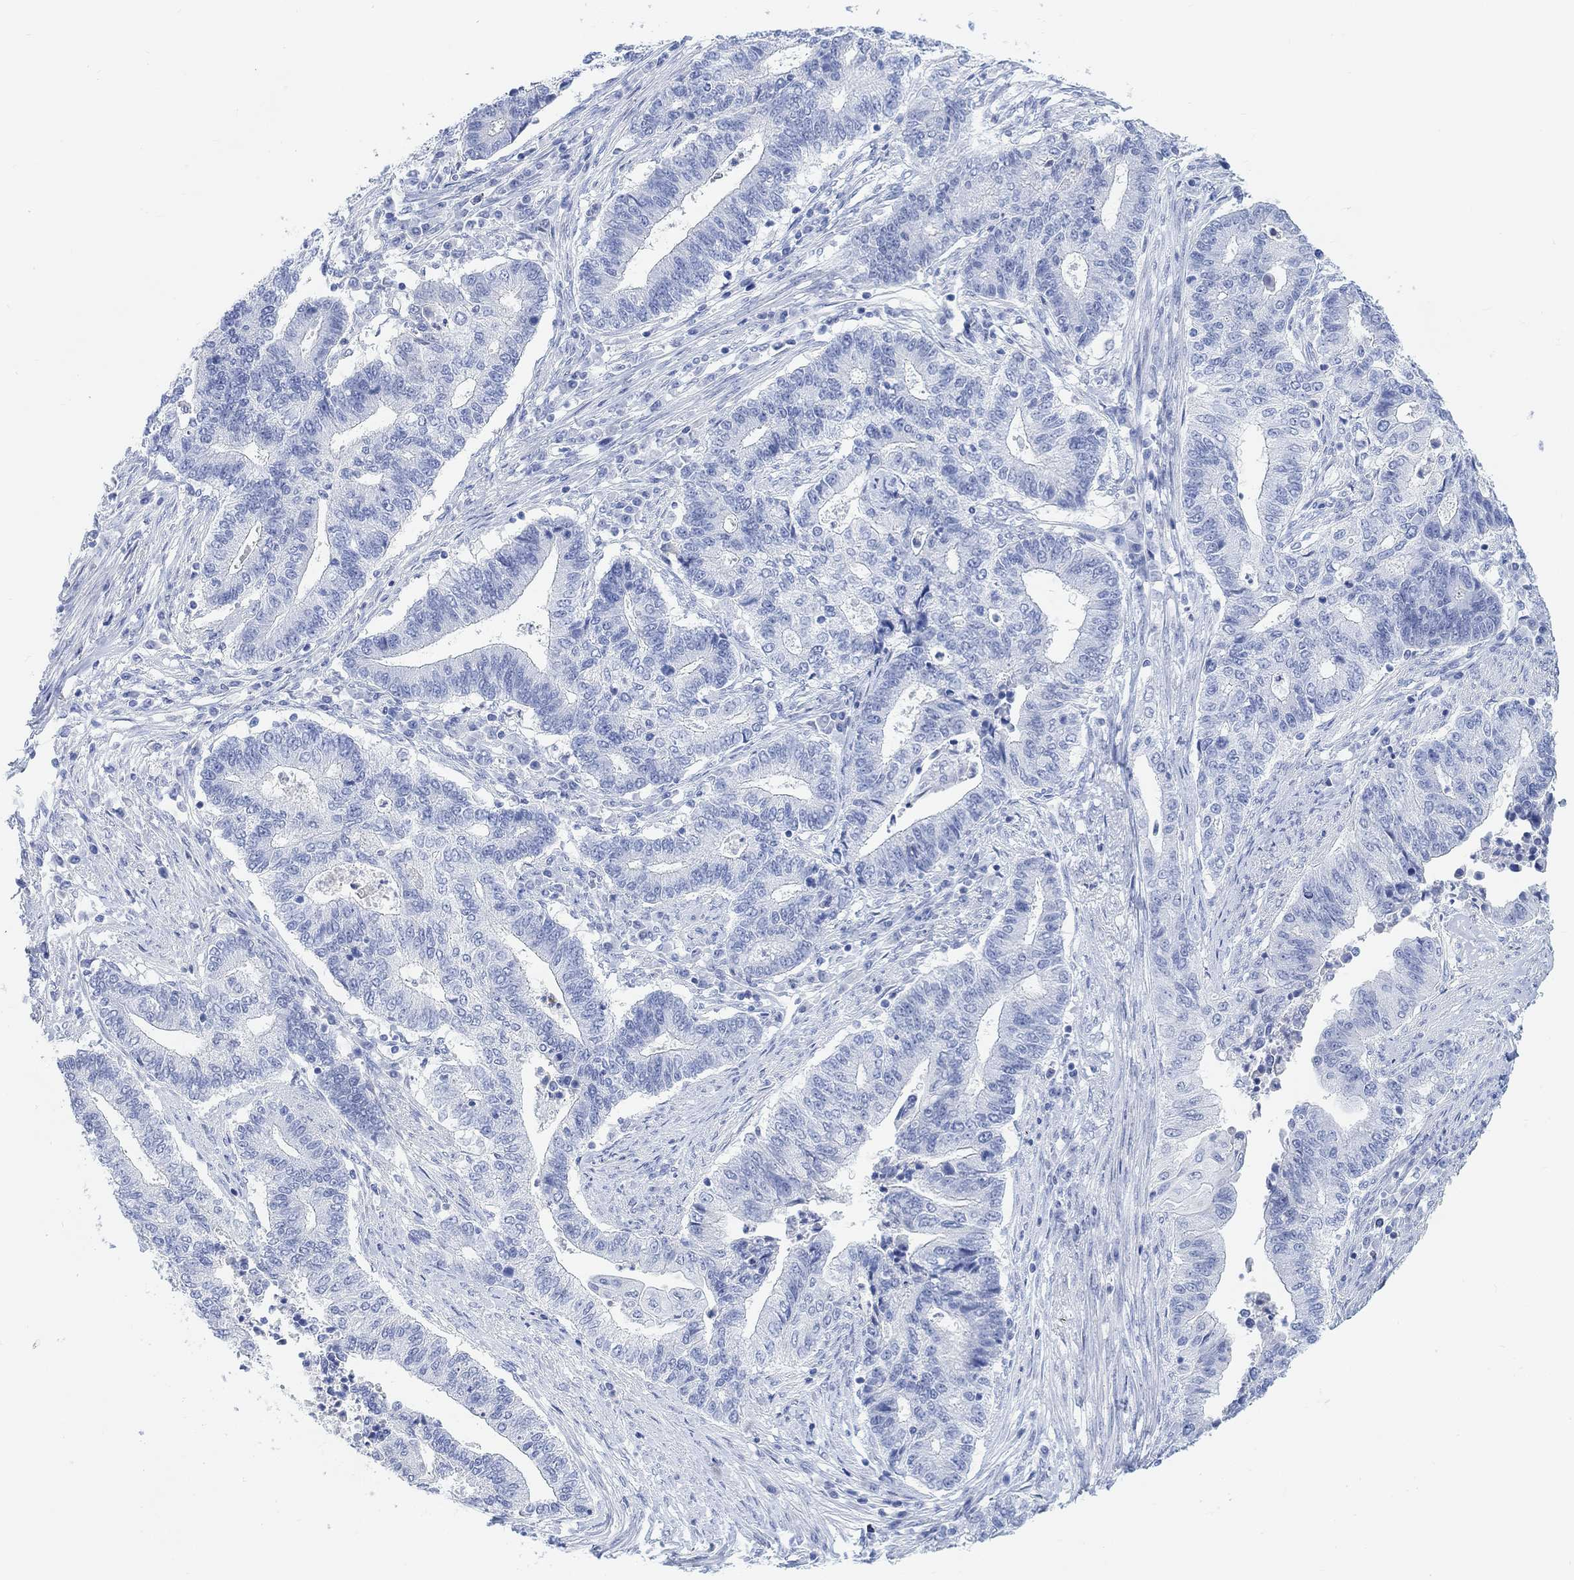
{"staining": {"intensity": "negative", "quantity": "none", "location": "none"}, "tissue": "endometrial cancer", "cell_type": "Tumor cells", "image_type": "cancer", "snomed": [{"axis": "morphology", "description": "Adenocarcinoma, NOS"}, {"axis": "topography", "description": "Uterus"}, {"axis": "topography", "description": "Endometrium"}], "caption": "Protein analysis of endometrial cancer exhibits no significant expression in tumor cells.", "gene": "ENO4", "patient": {"sex": "female", "age": 54}}